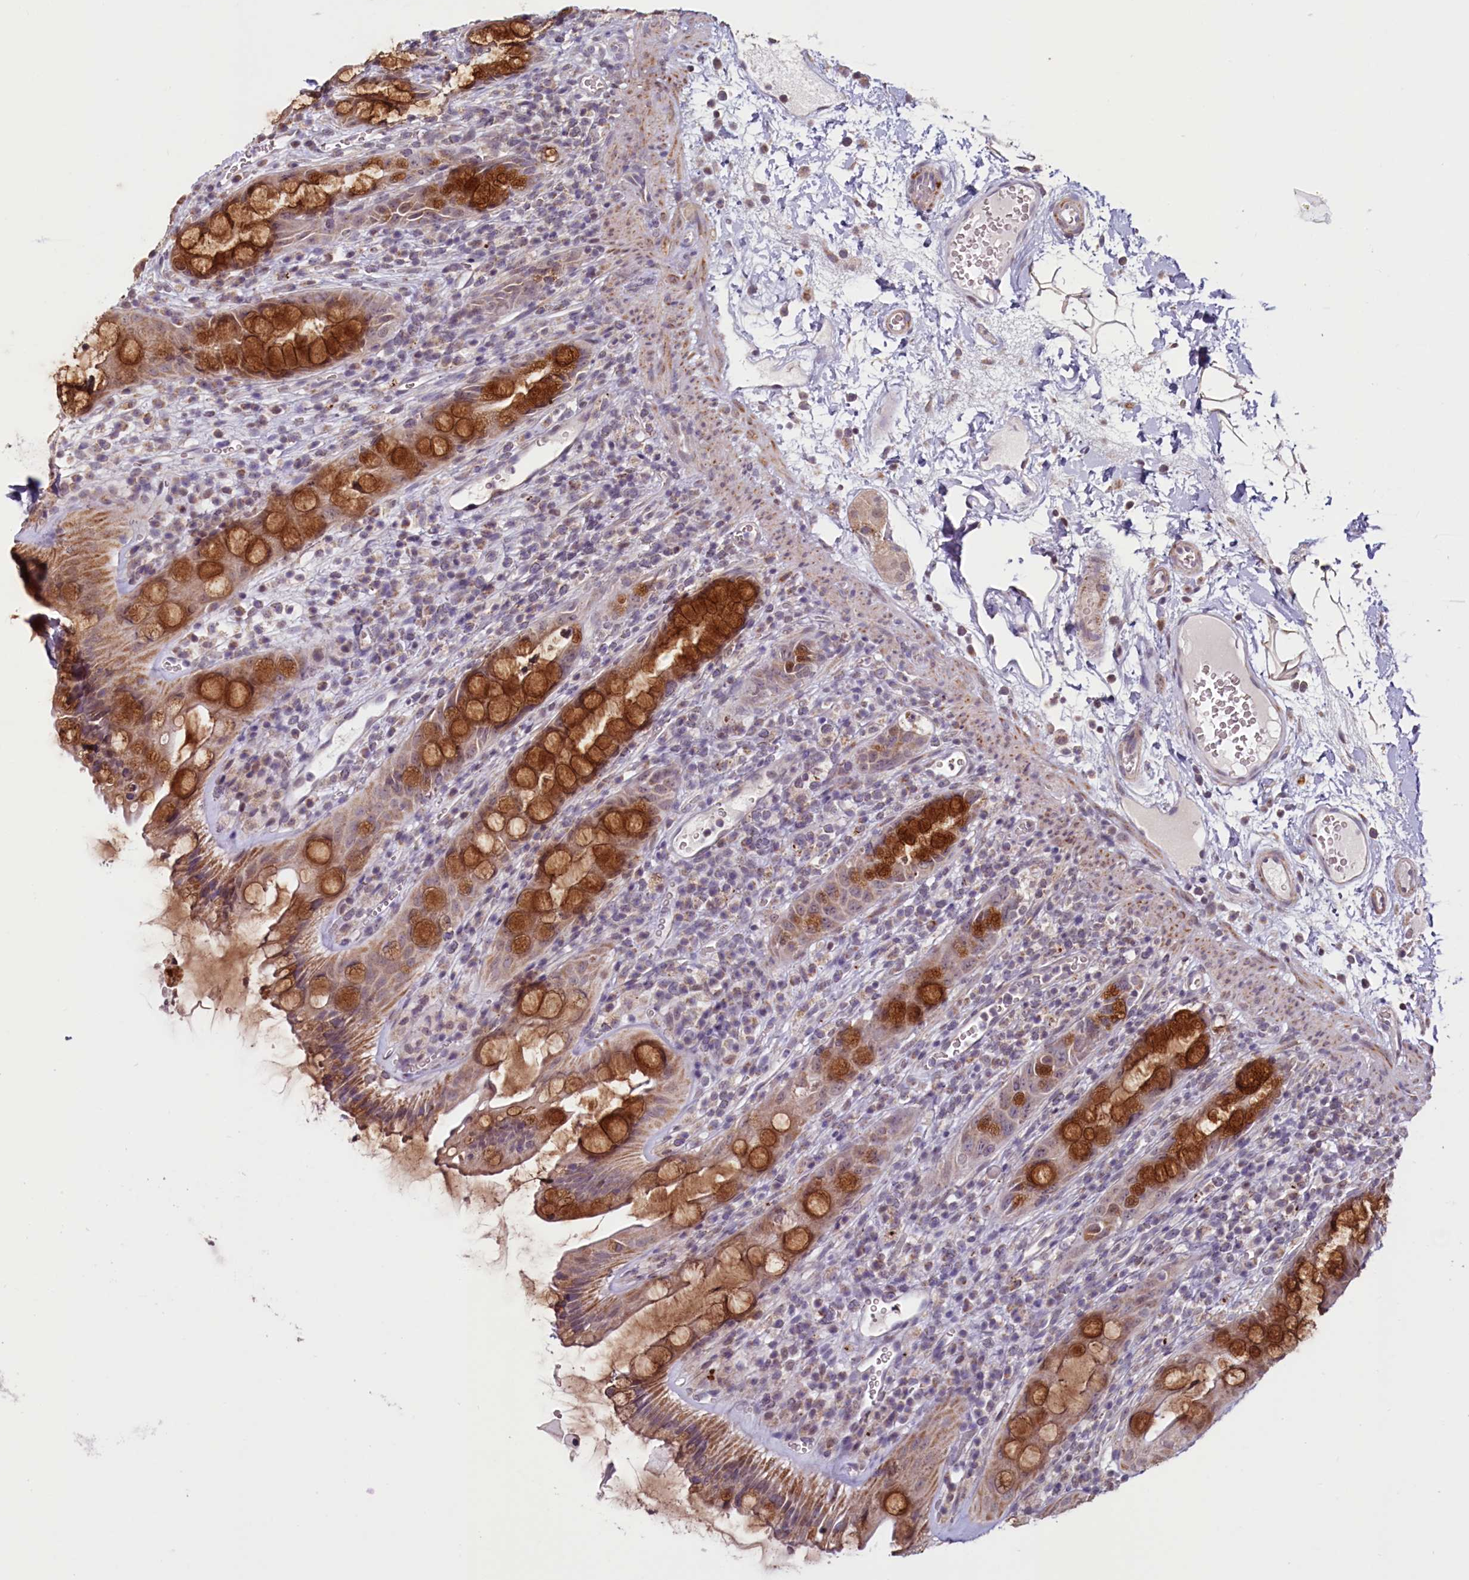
{"staining": {"intensity": "strong", "quantity": "25%-75%", "location": "cytoplasmic/membranous"}, "tissue": "rectum", "cell_type": "Glandular cells", "image_type": "normal", "snomed": [{"axis": "morphology", "description": "Normal tissue, NOS"}, {"axis": "topography", "description": "Rectum"}], "caption": "Immunohistochemical staining of unremarkable human rectum shows 25%-75% levels of strong cytoplasmic/membranous protein positivity in approximately 25%-75% of glandular cells.", "gene": "PDE6D", "patient": {"sex": "female", "age": 57}}